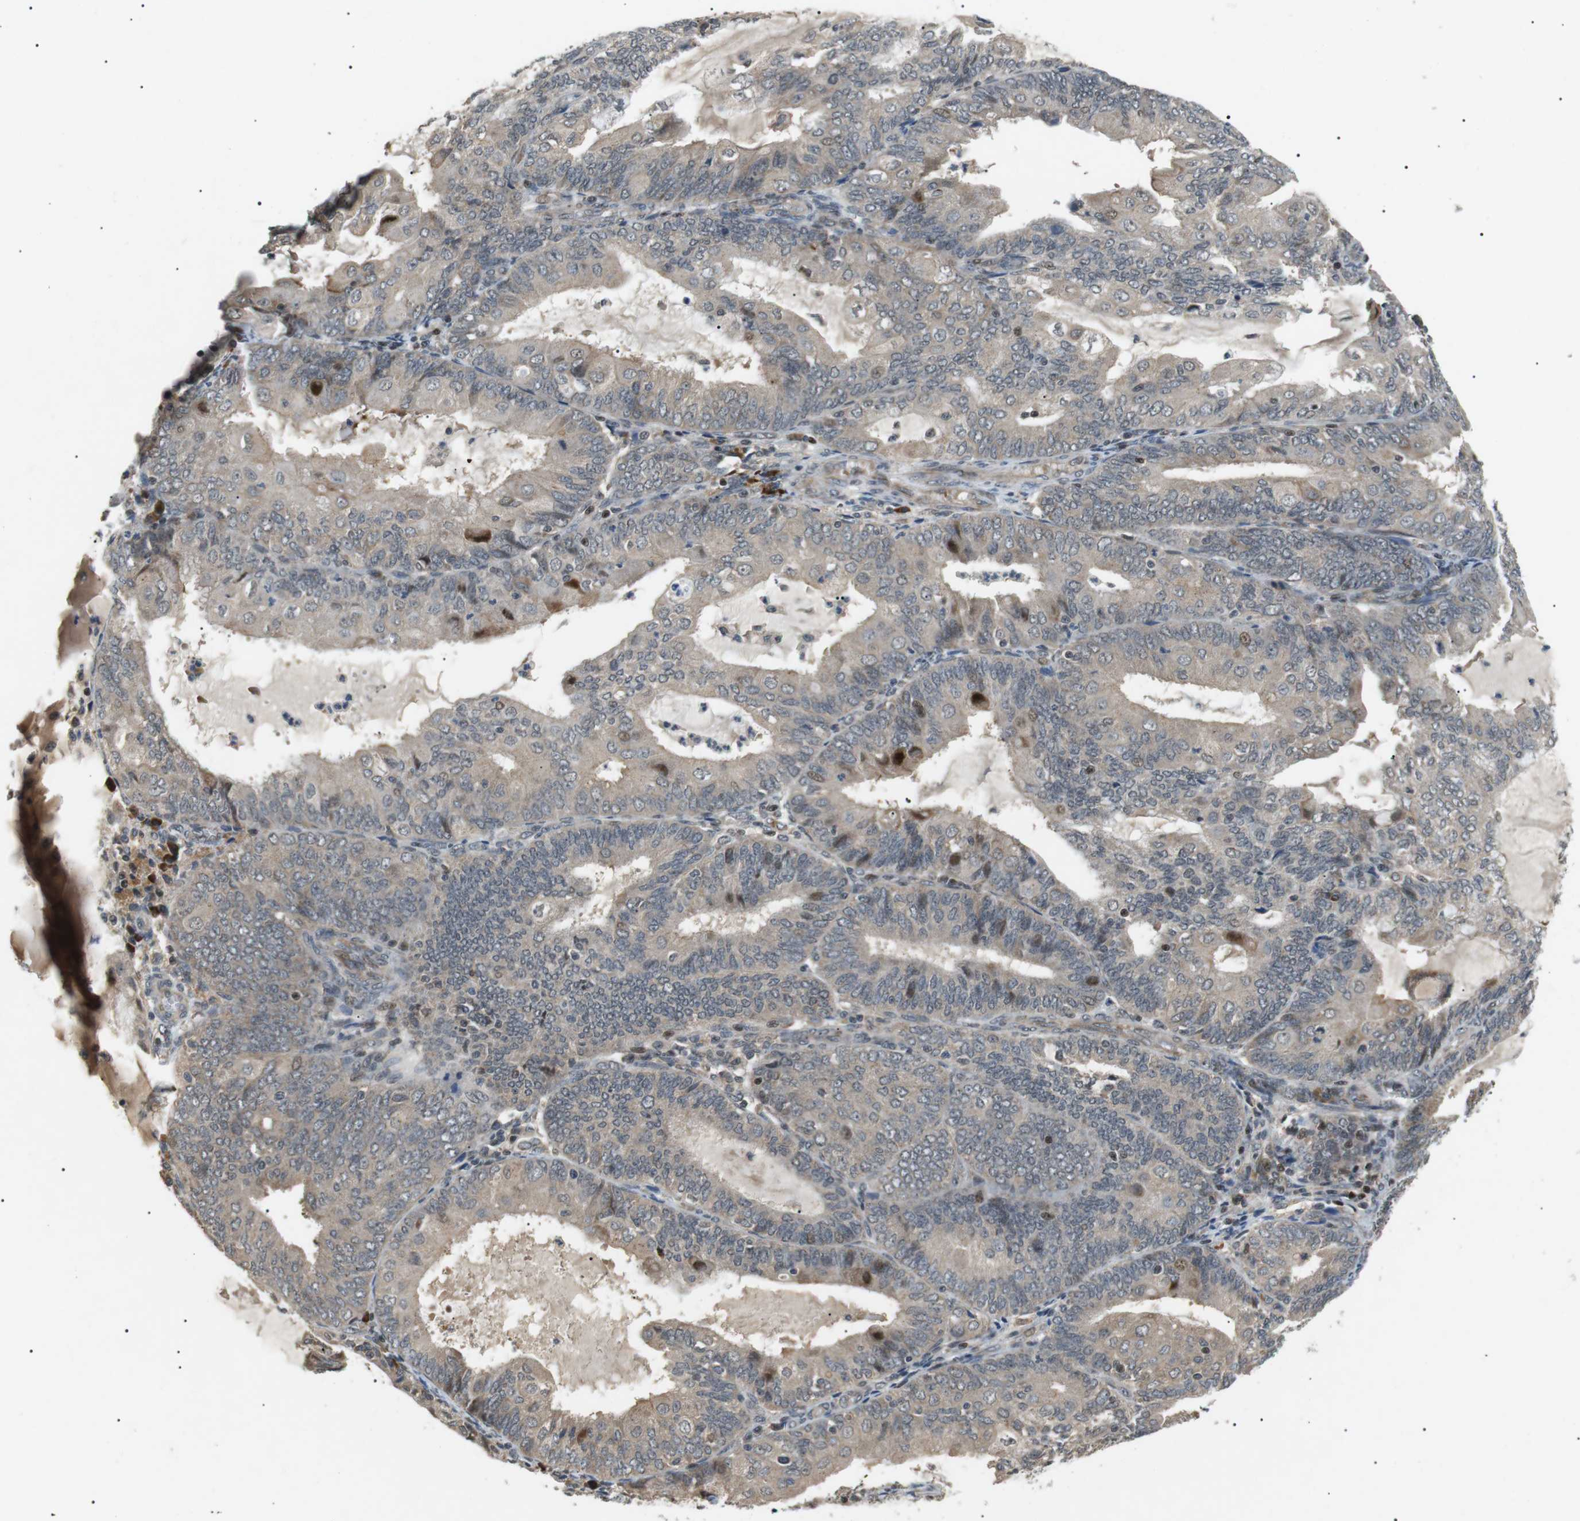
{"staining": {"intensity": "negative", "quantity": "none", "location": "none"}, "tissue": "endometrial cancer", "cell_type": "Tumor cells", "image_type": "cancer", "snomed": [{"axis": "morphology", "description": "Adenocarcinoma, NOS"}, {"axis": "topography", "description": "Endometrium"}], "caption": "IHC of adenocarcinoma (endometrial) exhibits no expression in tumor cells. (Stains: DAB (3,3'-diaminobenzidine) immunohistochemistry with hematoxylin counter stain, Microscopy: brightfield microscopy at high magnification).", "gene": "HSPA13", "patient": {"sex": "female", "age": 81}}